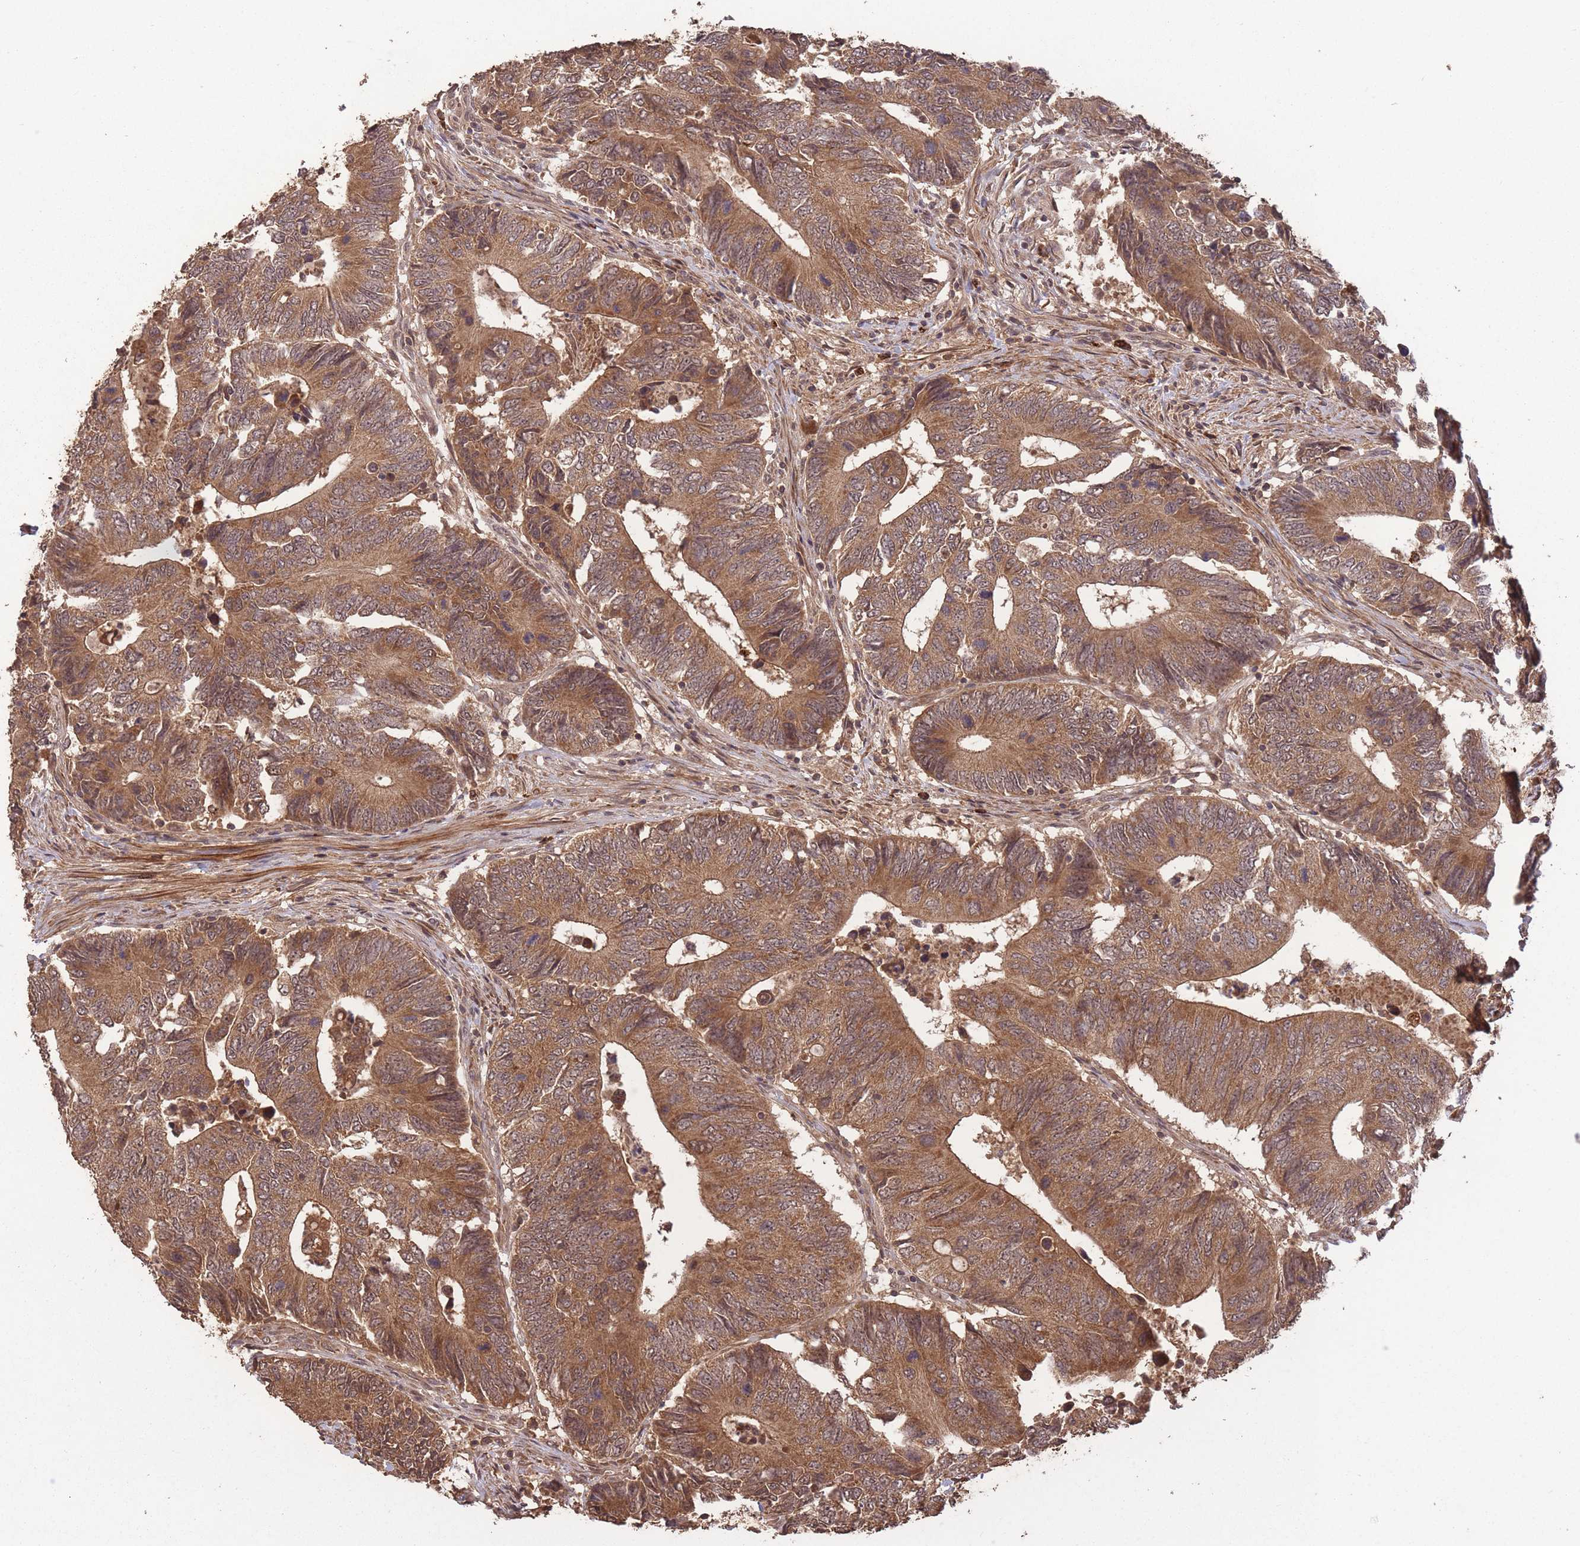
{"staining": {"intensity": "strong", "quantity": ">75%", "location": "cytoplasmic/membranous,nuclear"}, "tissue": "colorectal cancer", "cell_type": "Tumor cells", "image_type": "cancer", "snomed": [{"axis": "morphology", "description": "Adenocarcinoma, NOS"}, {"axis": "topography", "description": "Colon"}], "caption": "There is high levels of strong cytoplasmic/membranous and nuclear positivity in tumor cells of colorectal adenocarcinoma, as demonstrated by immunohistochemical staining (brown color).", "gene": "ERBB3", "patient": {"sex": "male", "age": 87}}